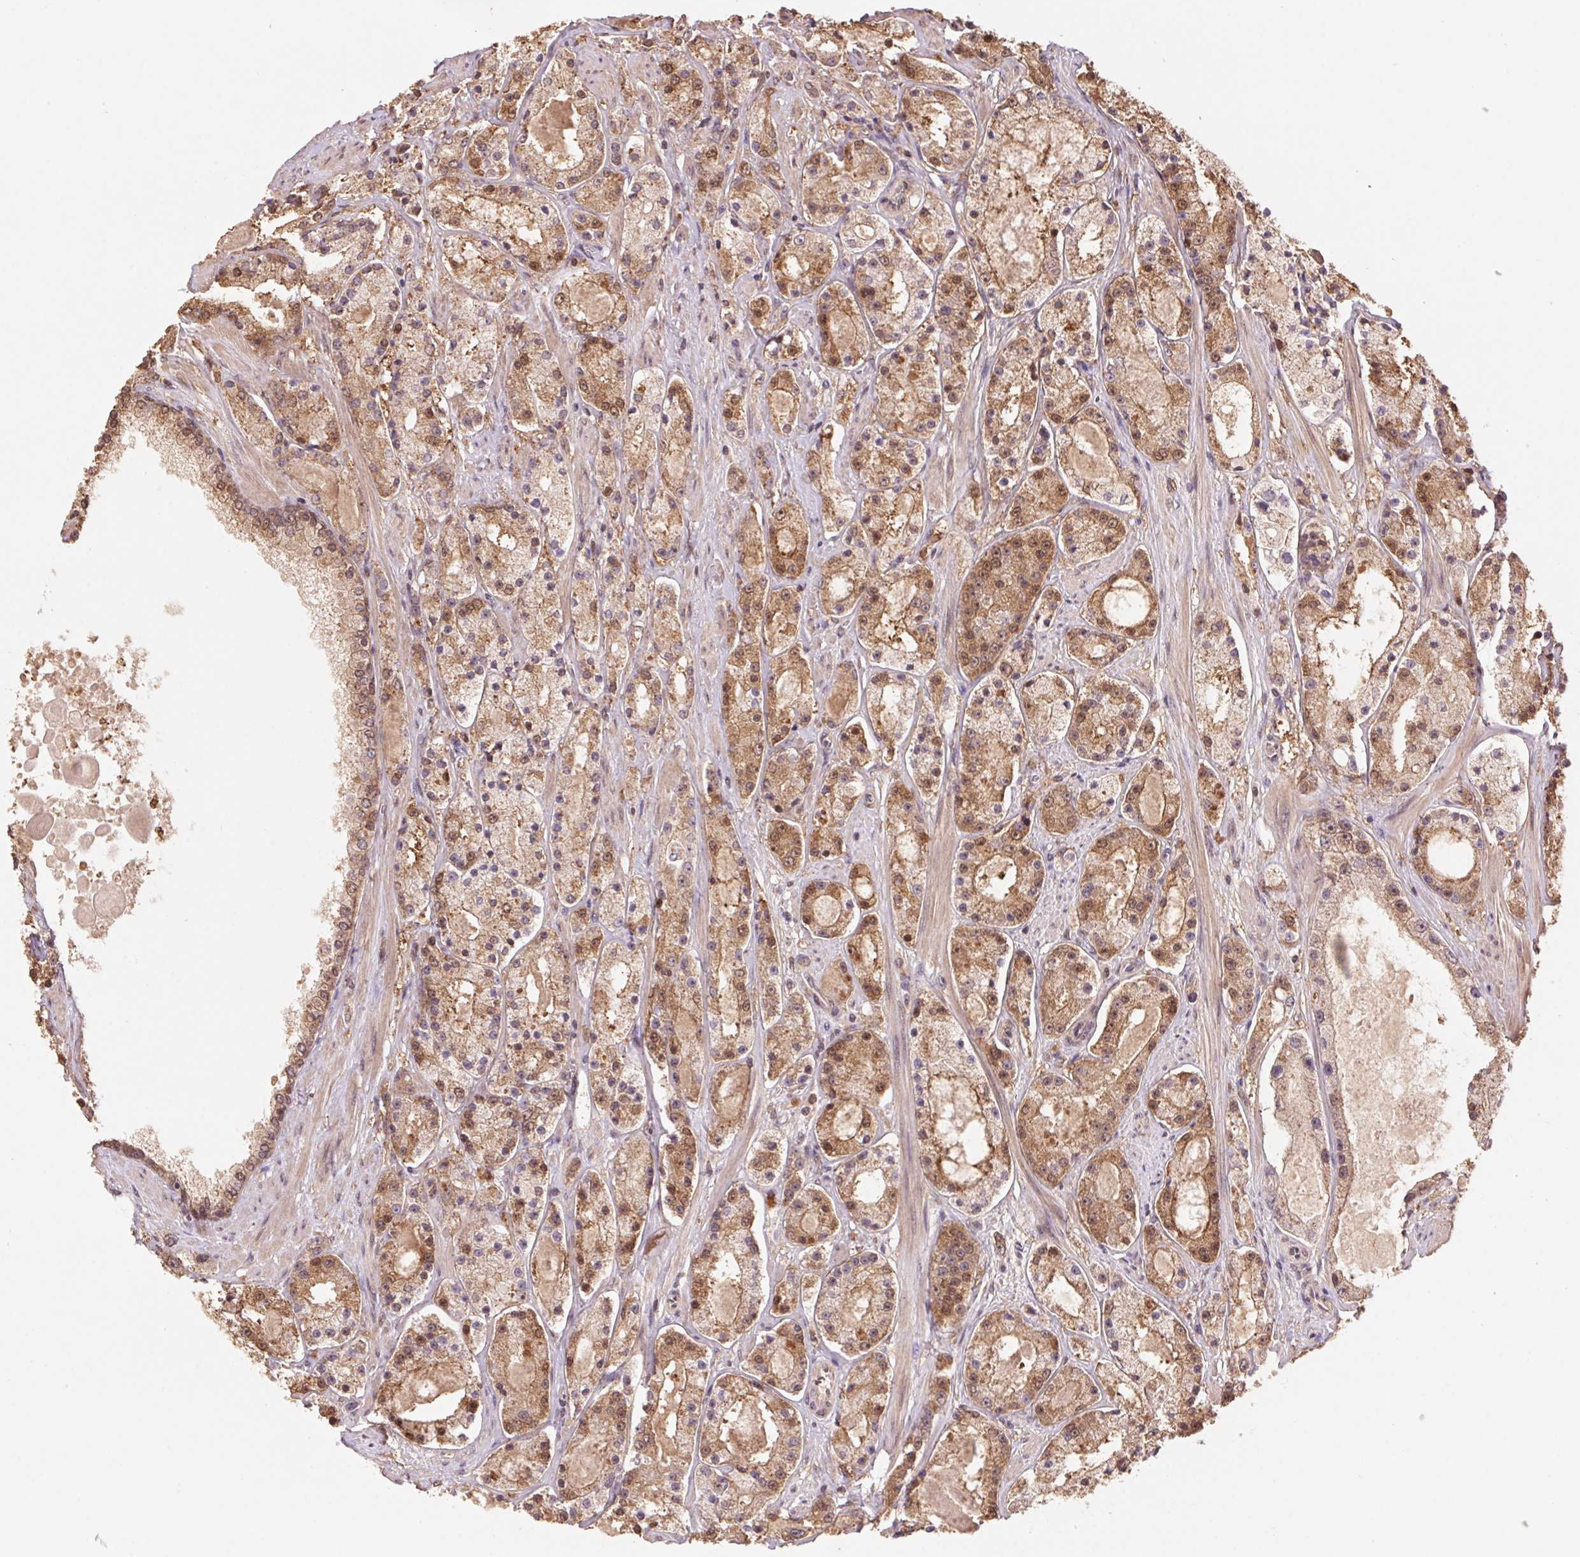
{"staining": {"intensity": "moderate", "quantity": ">75%", "location": "cytoplasmic/membranous,nuclear"}, "tissue": "prostate cancer", "cell_type": "Tumor cells", "image_type": "cancer", "snomed": [{"axis": "morphology", "description": "Adenocarcinoma, High grade"}, {"axis": "topography", "description": "Prostate"}], "caption": "An image showing moderate cytoplasmic/membranous and nuclear expression in about >75% of tumor cells in prostate cancer, as visualized by brown immunohistochemical staining.", "gene": "CUTA", "patient": {"sex": "male", "age": 67}}